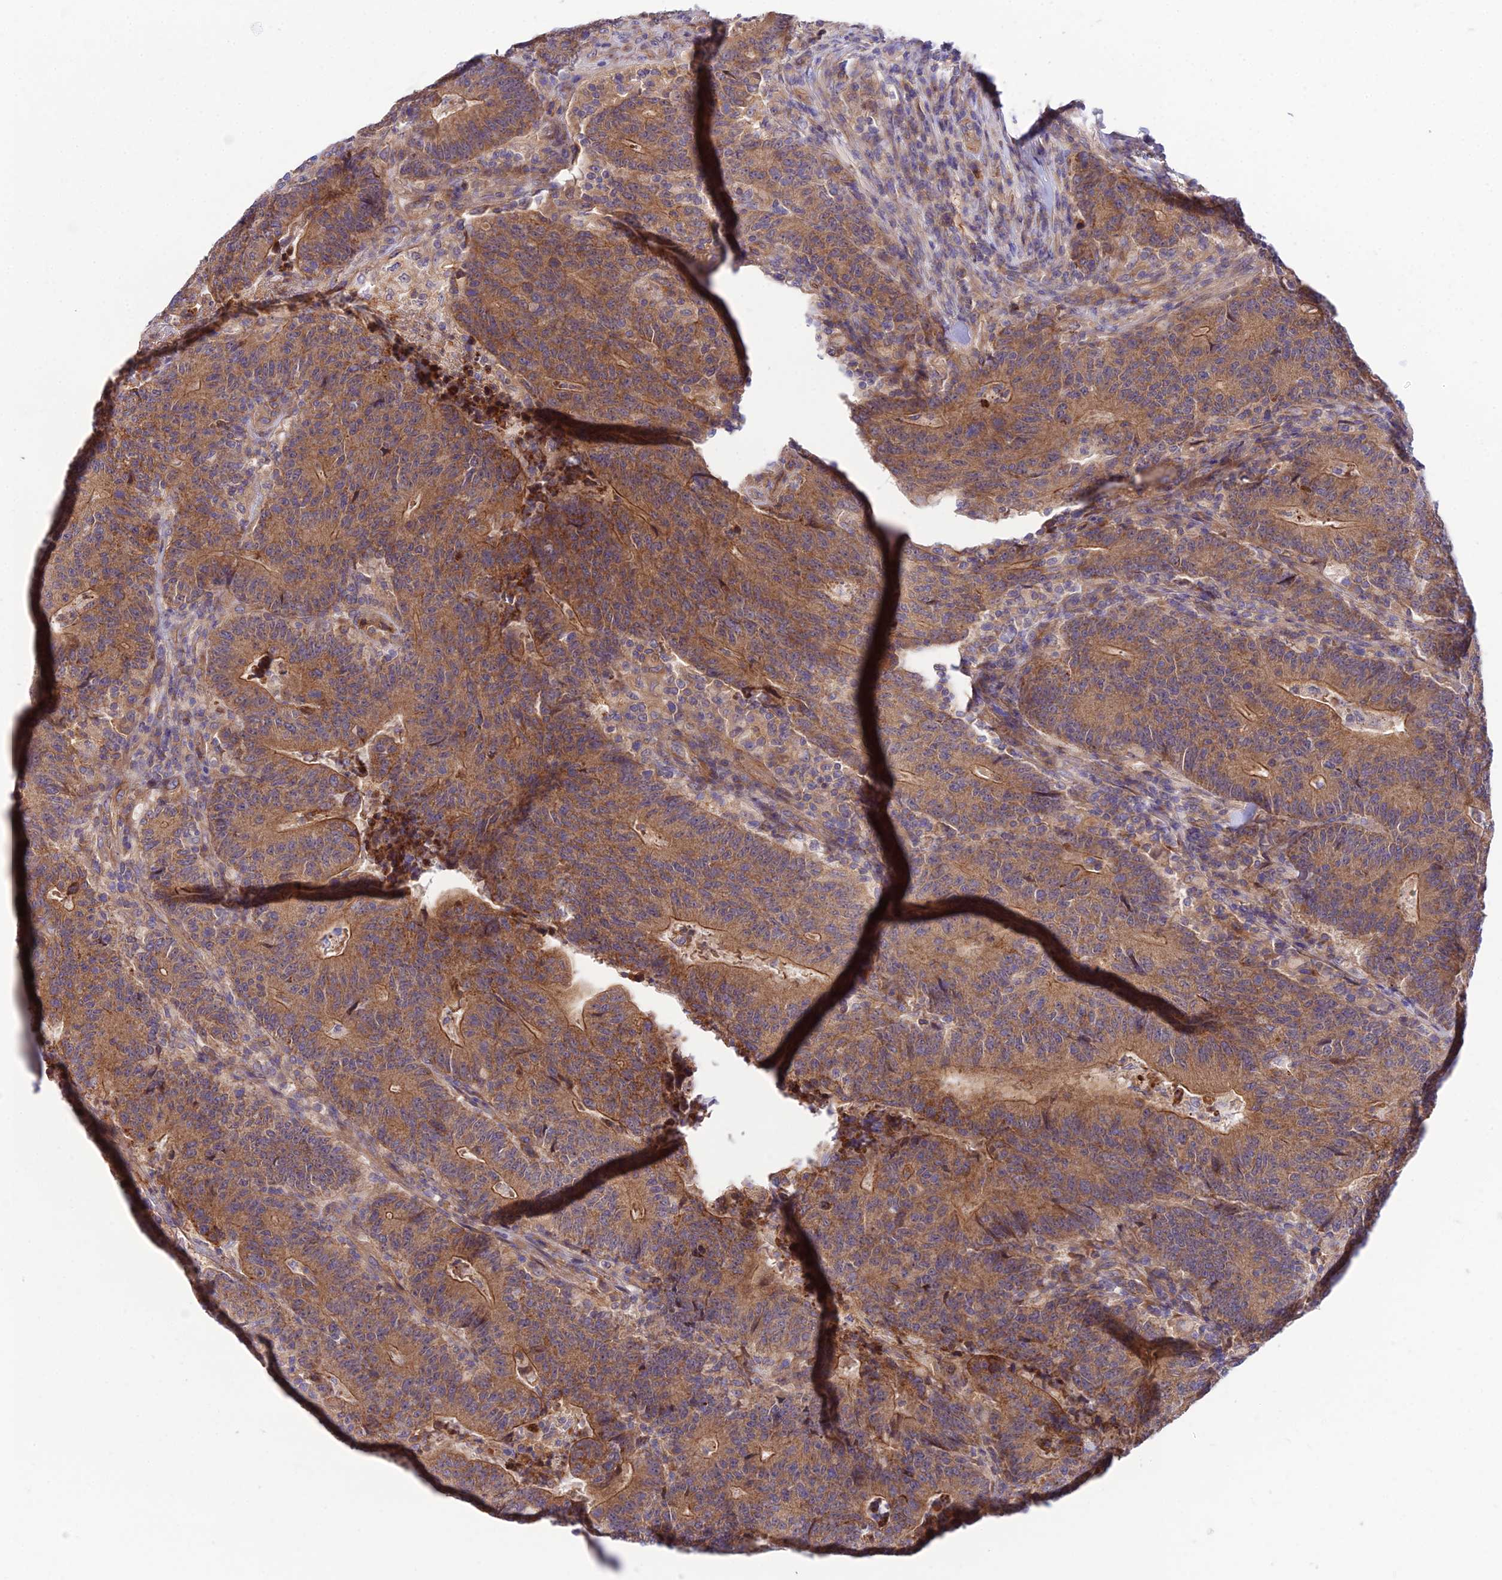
{"staining": {"intensity": "strong", "quantity": ">75%", "location": "cytoplasmic/membranous"}, "tissue": "colorectal cancer", "cell_type": "Tumor cells", "image_type": "cancer", "snomed": [{"axis": "morphology", "description": "Adenocarcinoma, NOS"}, {"axis": "topography", "description": "Colon"}], "caption": "This image exhibits immunohistochemistry staining of human colorectal cancer, with high strong cytoplasmic/membranous expression in about >75% of tumor cells.", "gene": "TRIM43B", "patient": {"sex": "female", "age": 75}}